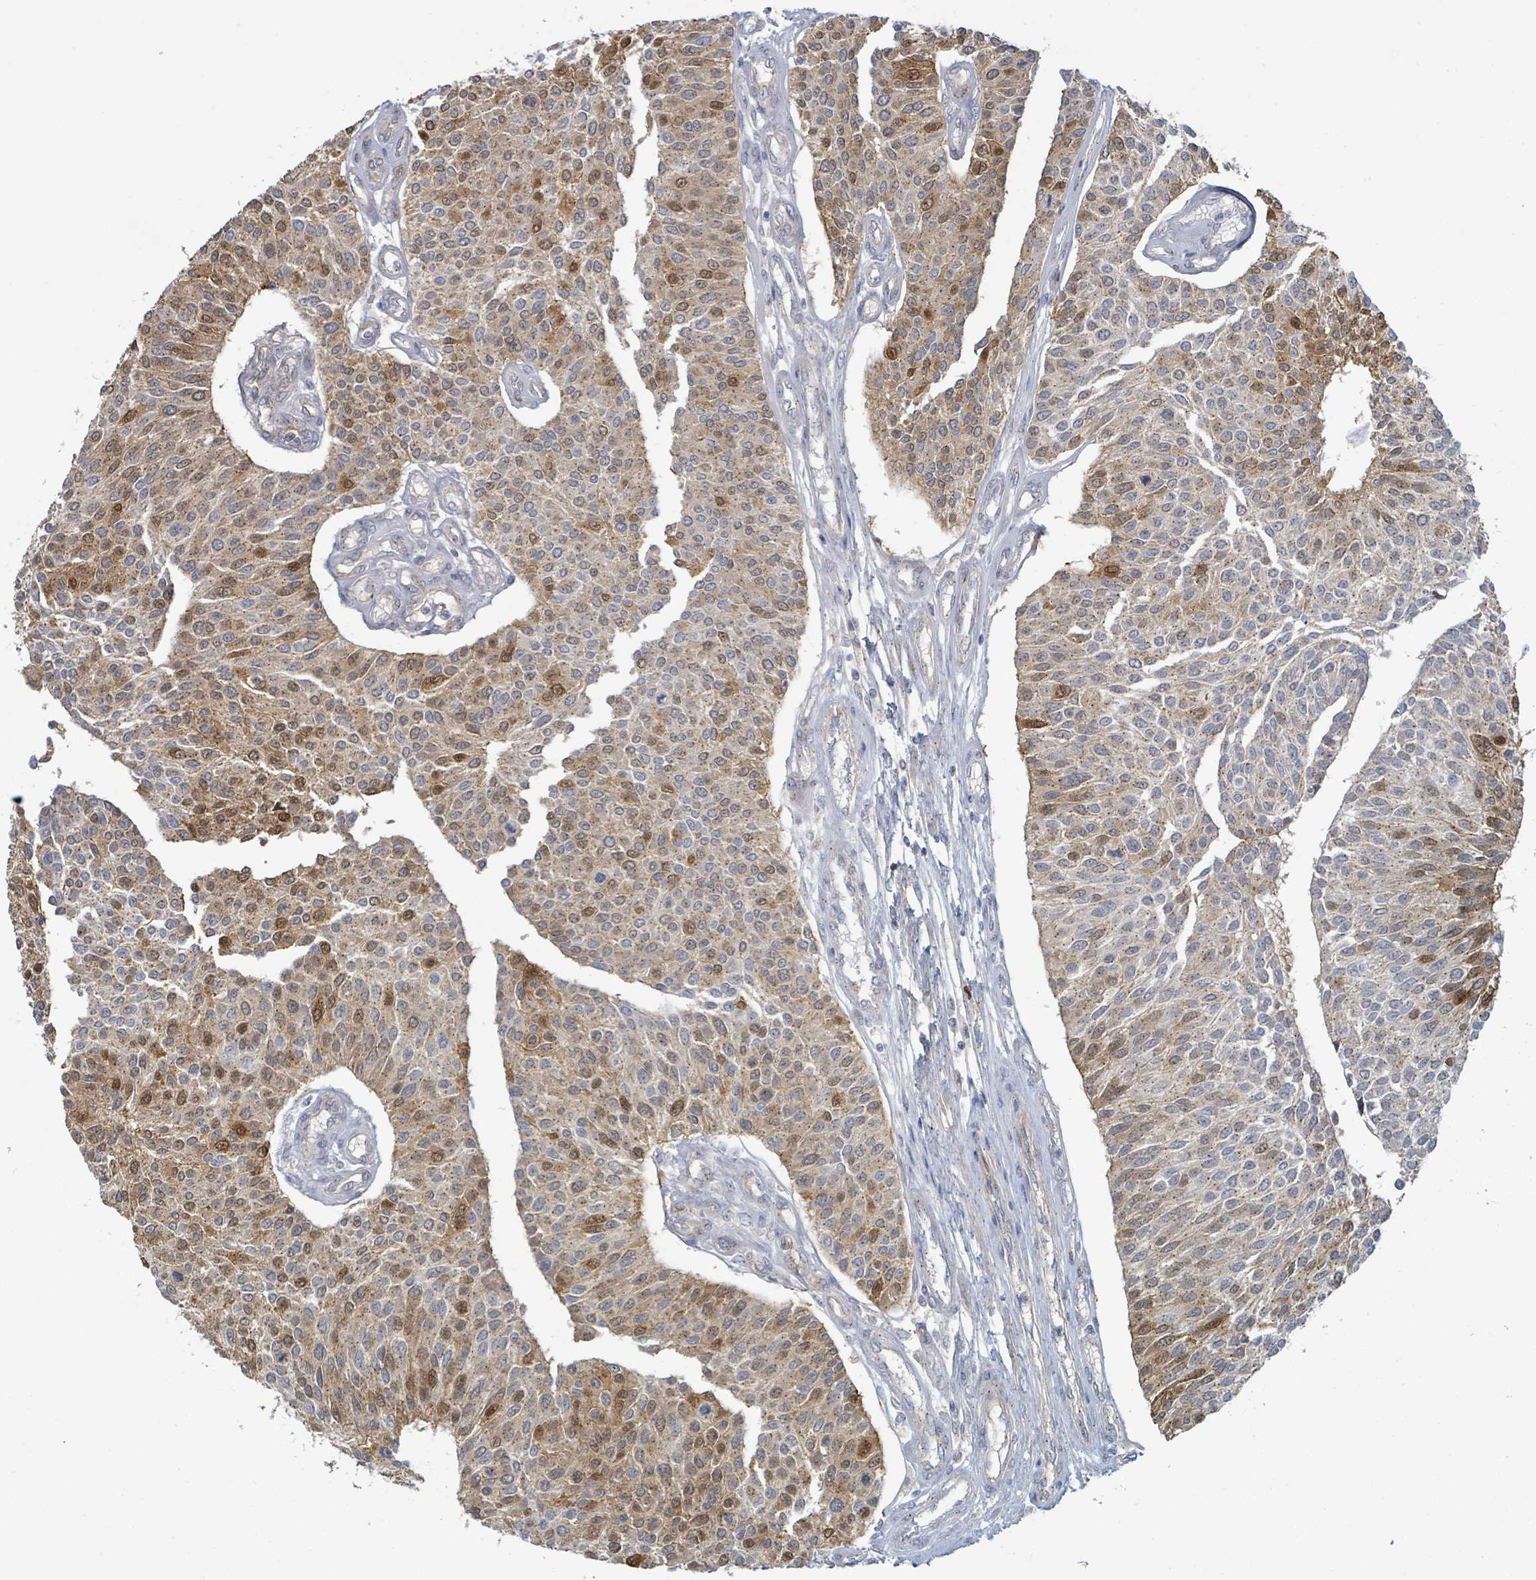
{"staining": {"intensity": "moderate", "quantity": "<25%", "location": "cytoplasmic/membranous,nuclear"}, "tissue": "urothelial cancer", "cell_type": "Tumor cells", "image_type": "cancer", "snomed": [{"axis": "morphology", "description": "Urothelial carcinoma, NOS"}, {"axis": "topography", "description": "Urinary bladder"}], "caption": "Transitional cell carcinoma stained with a protein marker exhibits moderate staining in tumor cells.", "gene": "COL5A3", "patient": {"sex": "male", "age": 55}}